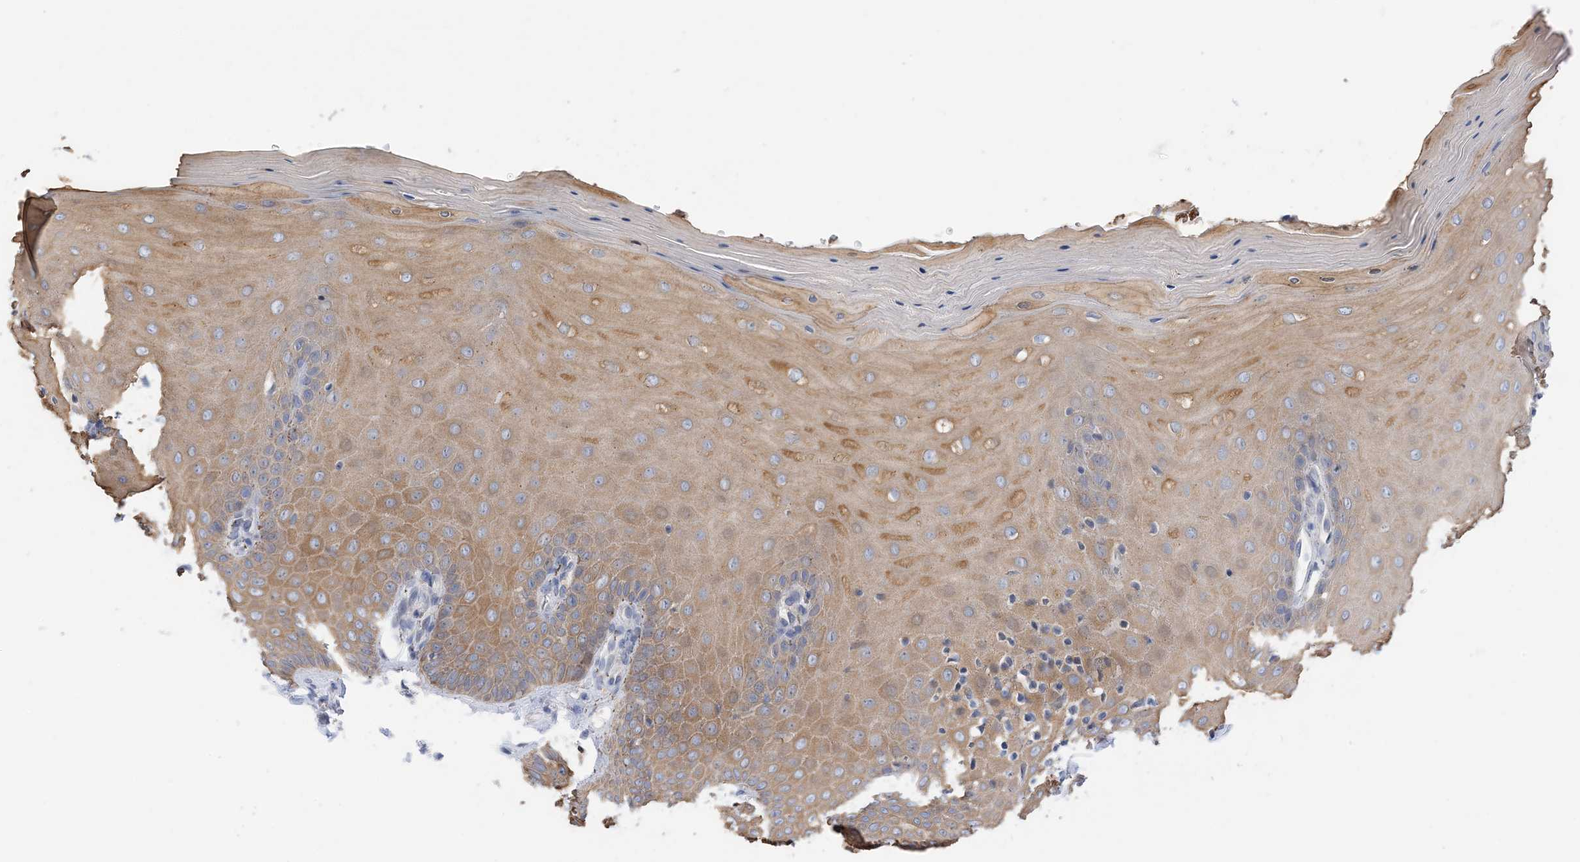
{"staining": {"intensity": "moderate", "quantity": ">75%", "location": "cytoplasmic/membranous"}, "tissue": "cervix", "cell_type": "Glandular cells", "image_type": "normal", "snomed": [{"axis": "morphology", "description": "Normal tissue, NOS"}, {"axis": "topography", "description": "Cervix"}], "caption": "Protein staining of unremarkable cervix shows moderate cytoplasmic/membranous staining in approximately >75% of glandular cells.", "gene": "PLK4", "patient": {"sex": "female", "age": 55}}